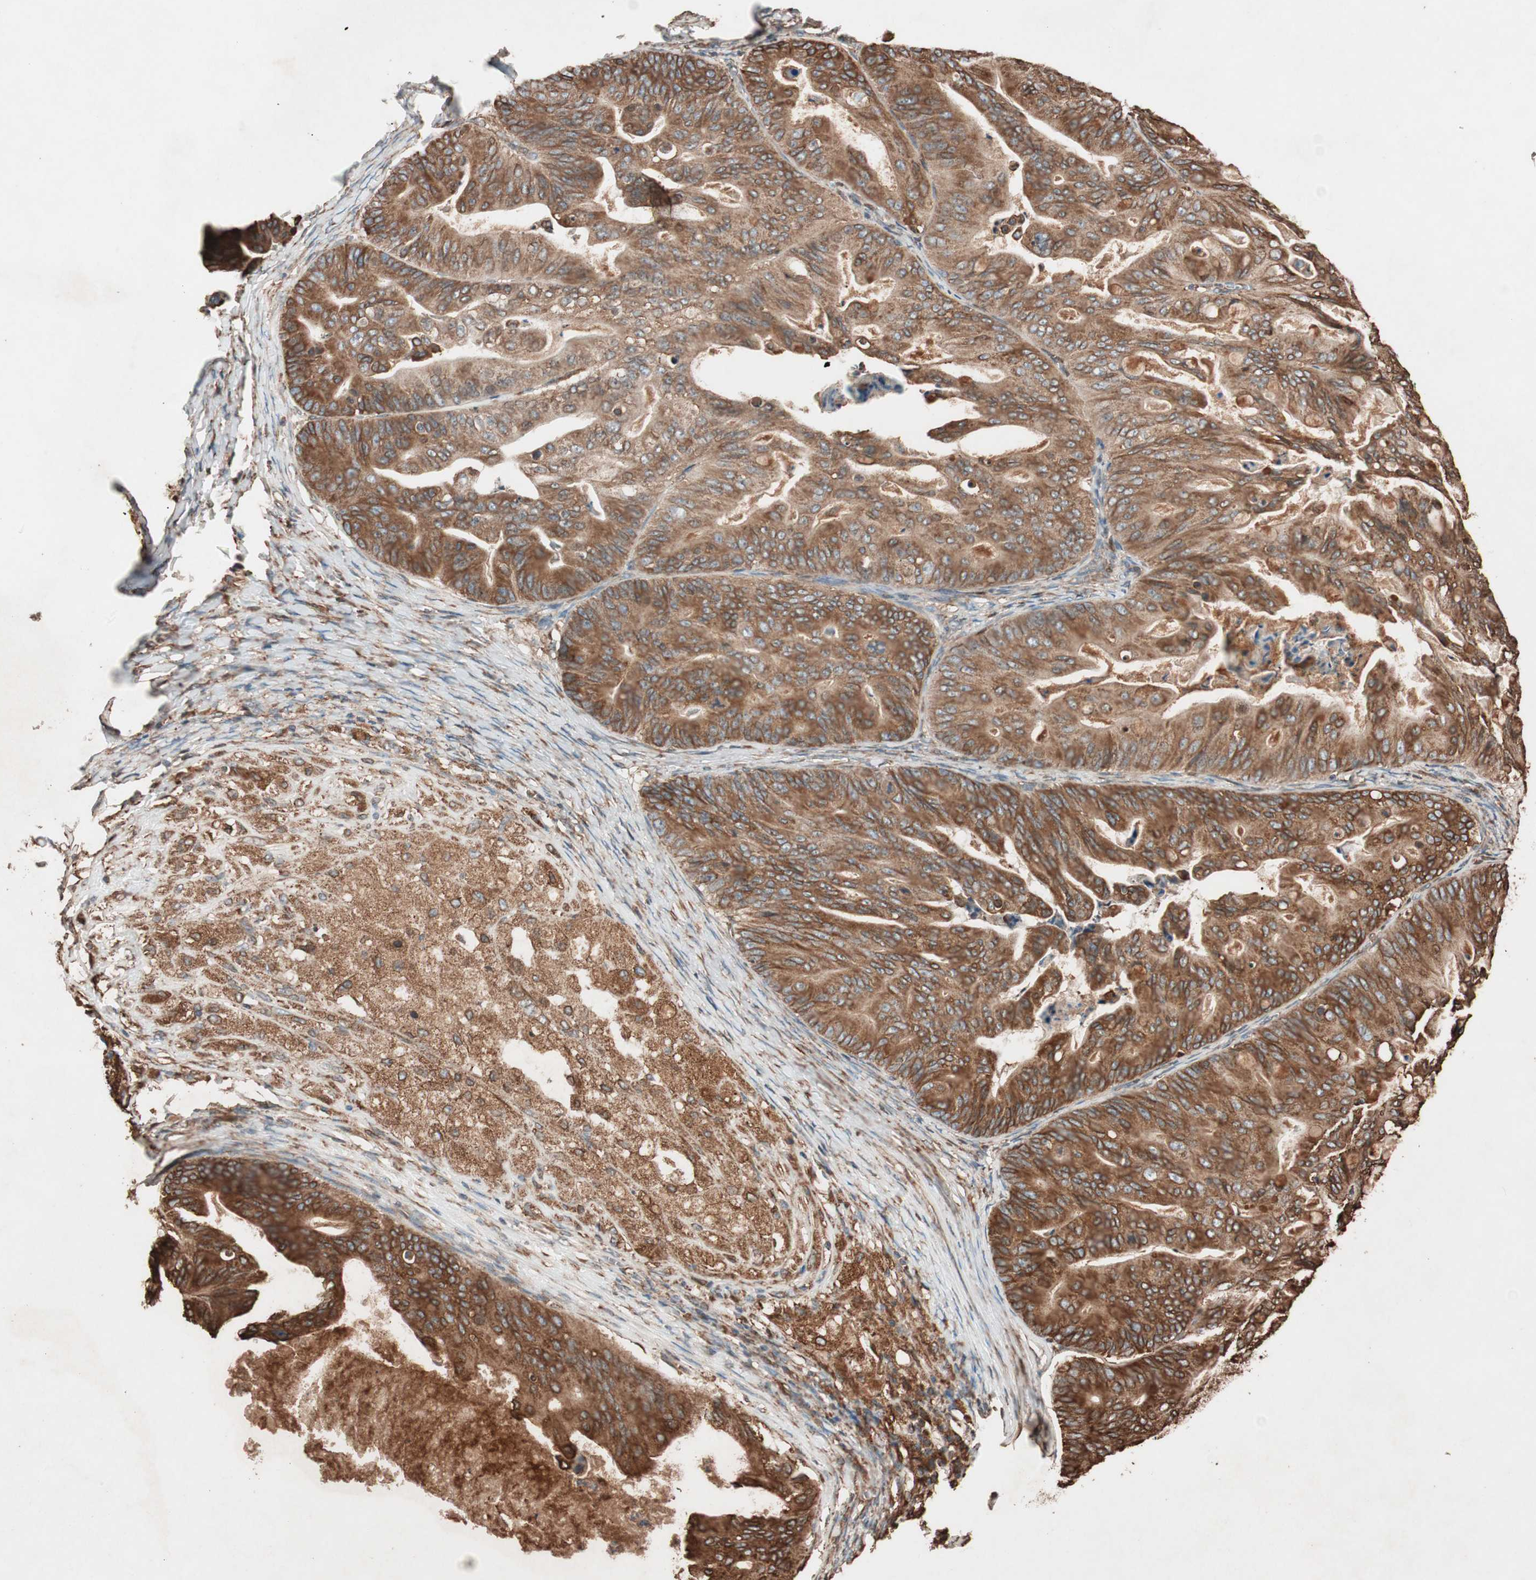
{"staining": {"intensity": "strong", "quantity": ">75%", "location": "cytoplasmic/membranous"}, "tissue": "ovarian cancer", "cell_type": "Tumor cells", "image_type": "cancer", "snomed": [{"axis": "morphology", "description": "Cystadenocarcinoma, mucinous, NOS"}, {"axis": "topography", "description": "Ovary"}], "caption": "There is high levels of strong cytoplasmic/membranous expression in tumor cells of mucinous cystadenocarcinoma (ovarian), as demonstrated by immunohistochemical staining (brown color).", "gene": "VEGFA", "patient": {"sex": "female", "age": 36}}